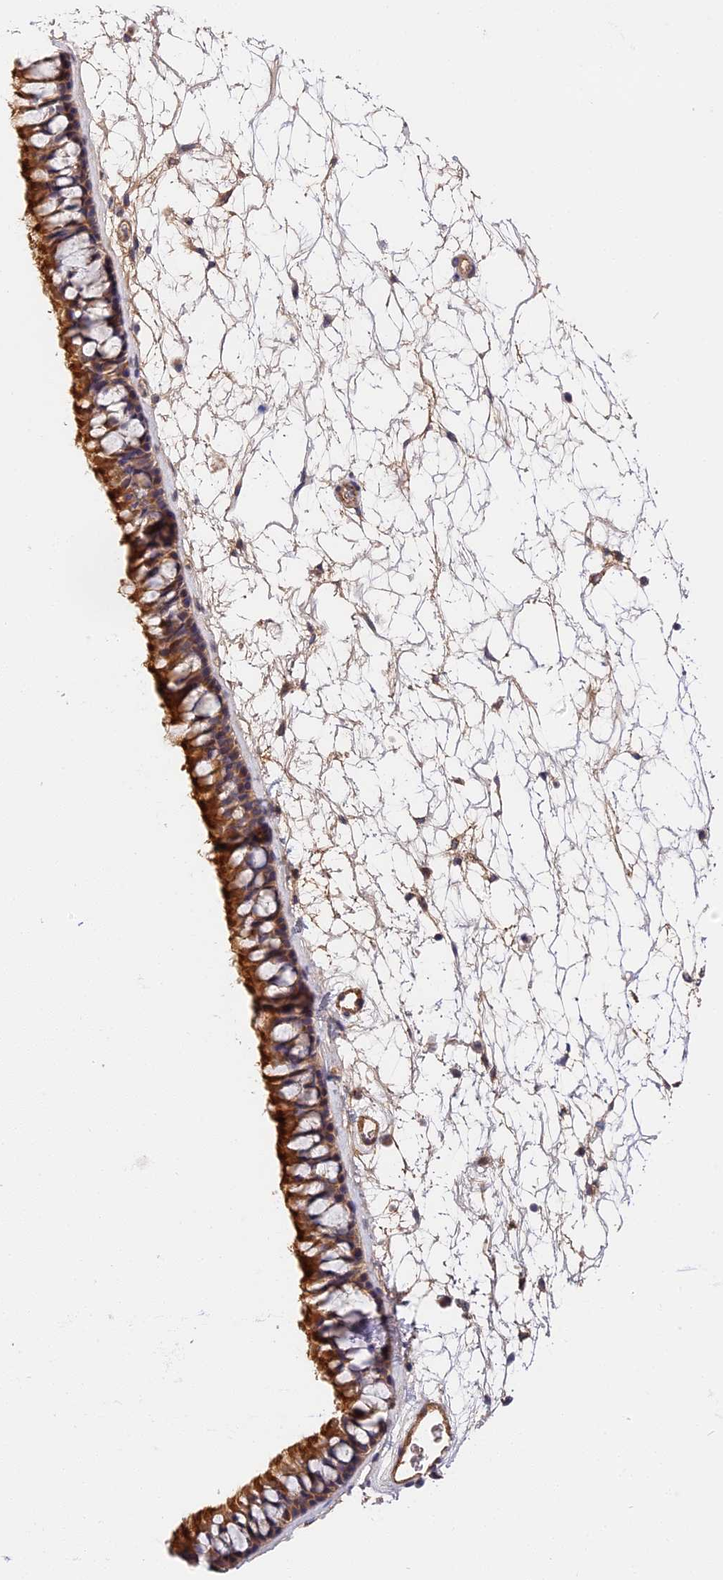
{"staining": {"intensity": "moderate", "quantity": ">75%", "location": "cytoplasmic/membranous"}, "tissue": "nasopharynx", "cell_type": "Respiratory epithelial cells", "image_type": "normal", "snomed": [{"axis": "morphology", "description": "Normal tissue, NOS"}, {"axis": "topography", "description": "Nasopharynx"}], "caption": "Protein expression analysis of unremarkable human nasopharynx reveals moderate cytoplasmic/membranous expression in about >75% of respiratory epithelial cells. The staining is performed using DAB brown chromogen to label protein expression. The nuclei are counter-stained blue using hematoxylin.", "gene": "MISP3", "patient": {"sex": "male", "age": 64}}